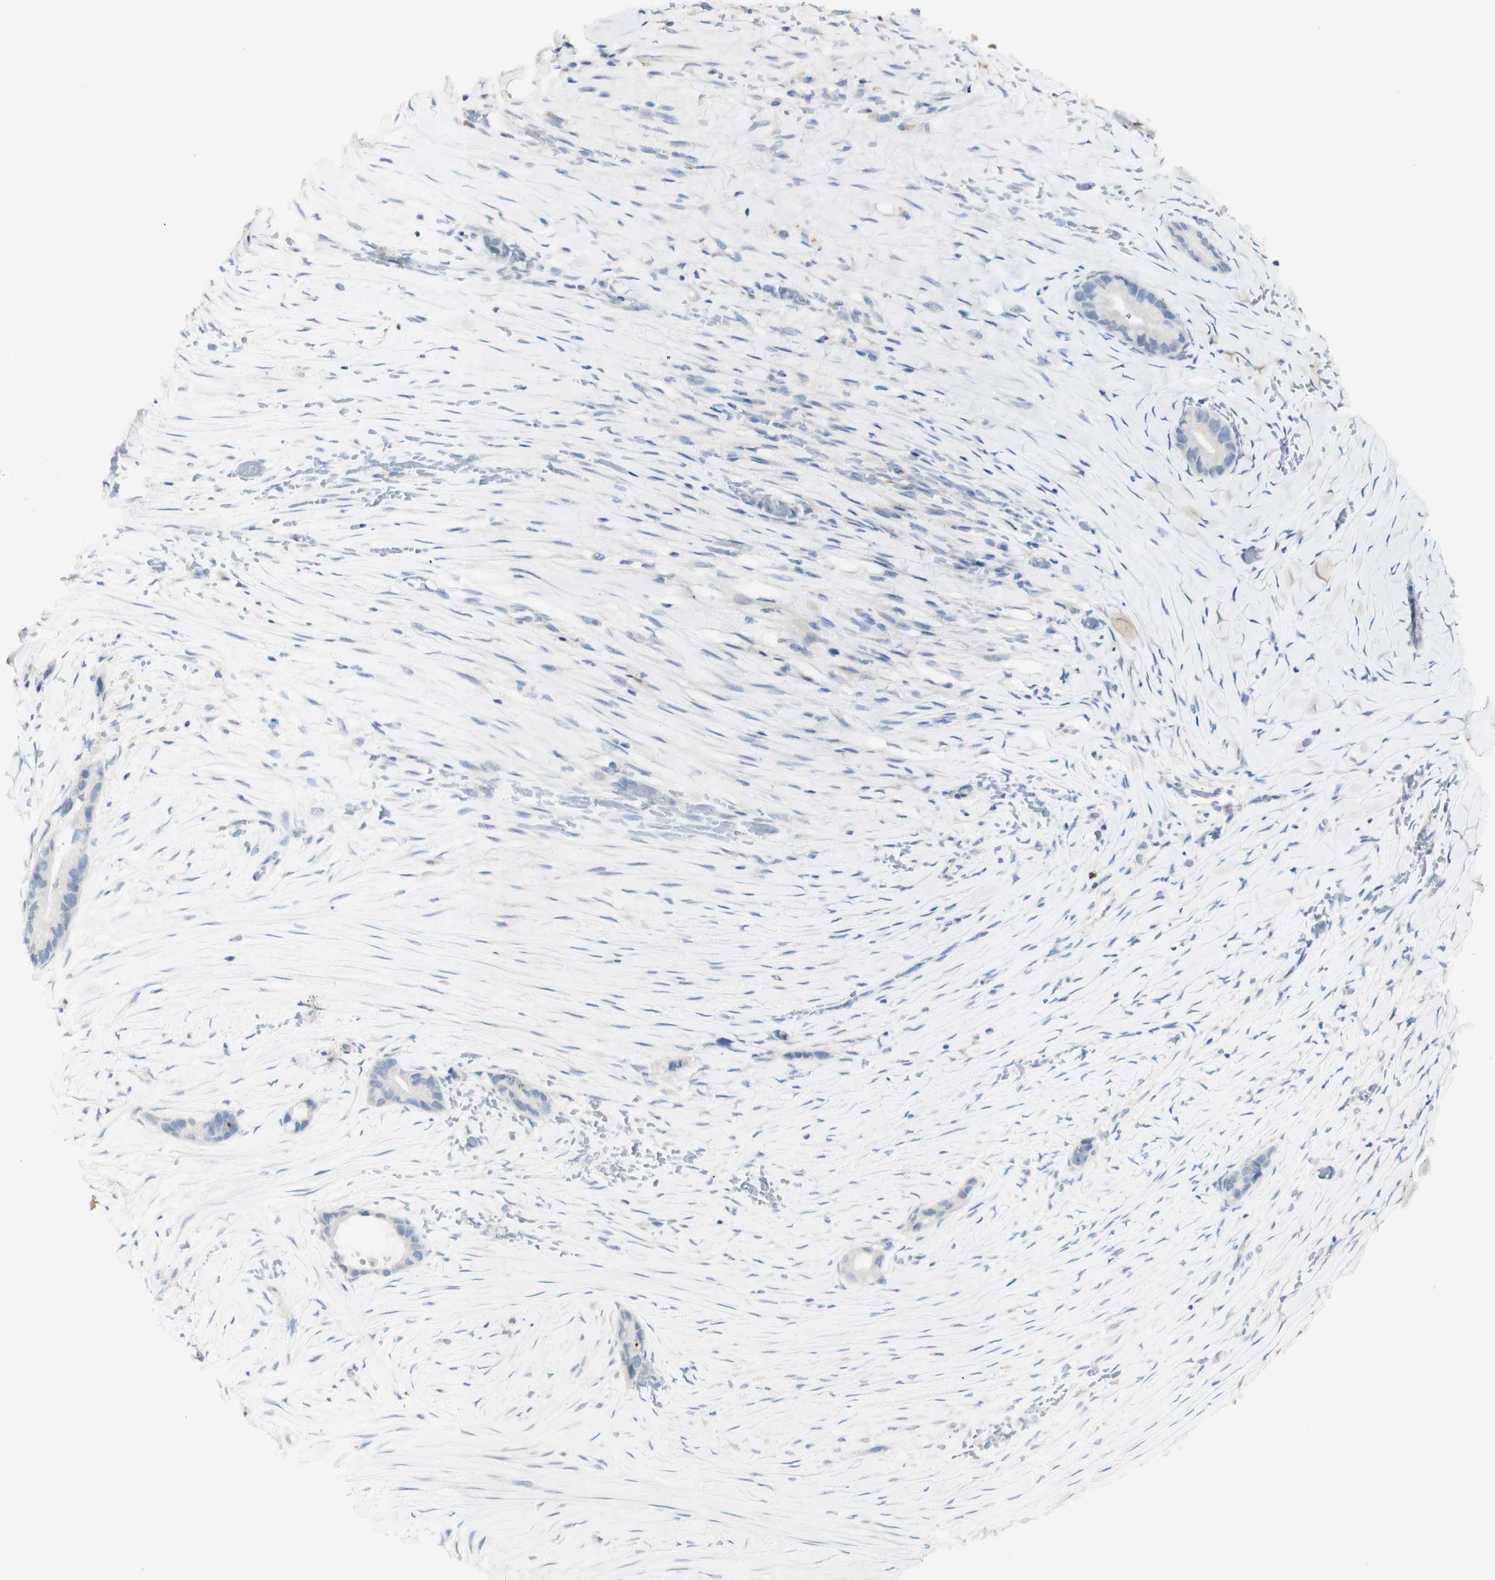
{"staining": {"intensity": "negative", "quantity": "none", "location": "none"}, "tissue": "liver cancer", "cell_type": "Tumor cells", "image_type": "cancer", "snomed": [{"axis": "morphology", "description": "Cholangiocarcinoma"}, {"axis": "topography", "description": "Liver"}], "caption": "The histopathology image exhibits no significant positivity in tumor cells of cholangiocarcinoma (liver).", "gene": "FCGRT", "patient": {"sex": "female", "age": 55}}